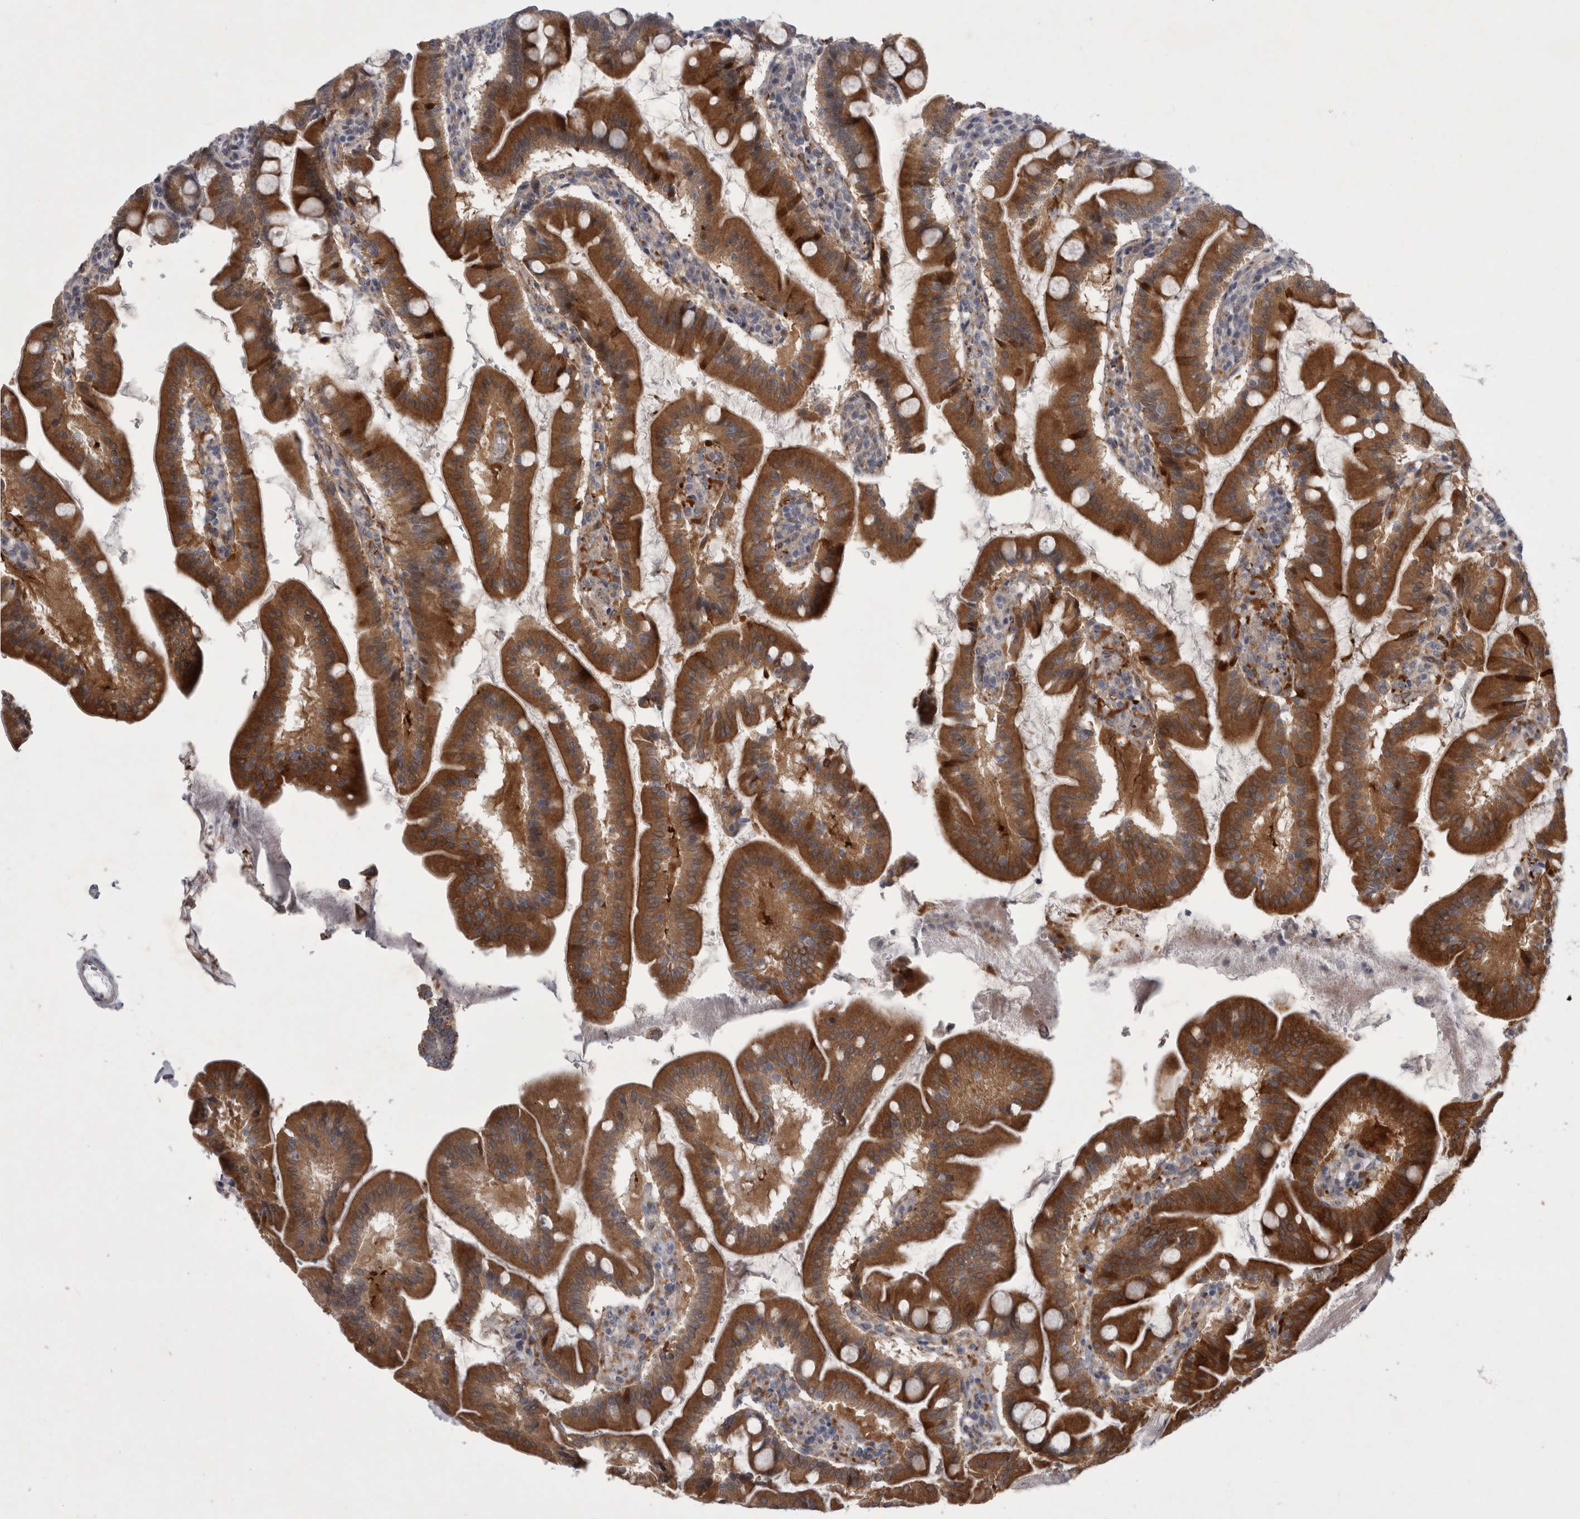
{"staining": {"intensity": "strong", "quantity": ">75%", "location": "cytoplasmic/membranous"}, "tissue": "duodenum", "cell_type": "Glandular cells", "image_type": "normal", "snomed": [{"axis": "morphology", "description": "Normal tissue, NOS"}, {"axis": "morphology", "description": "Adenocarcinoma, NOS"}, {"axis": "topography", "description": "Pancreas"}, {"axis": "topography", "description": "Duodenum"}], "caption": "IHC (DAB (3,3'-diaminobenzidine)) staining of benign human duodenum displays strong cytoplasmic/membranous protein staining in approximately >75% of glandular cells. Nuclei are stained in blue.", "gene": "PARP11", "patient": {"sex": "male", "age": 50}}